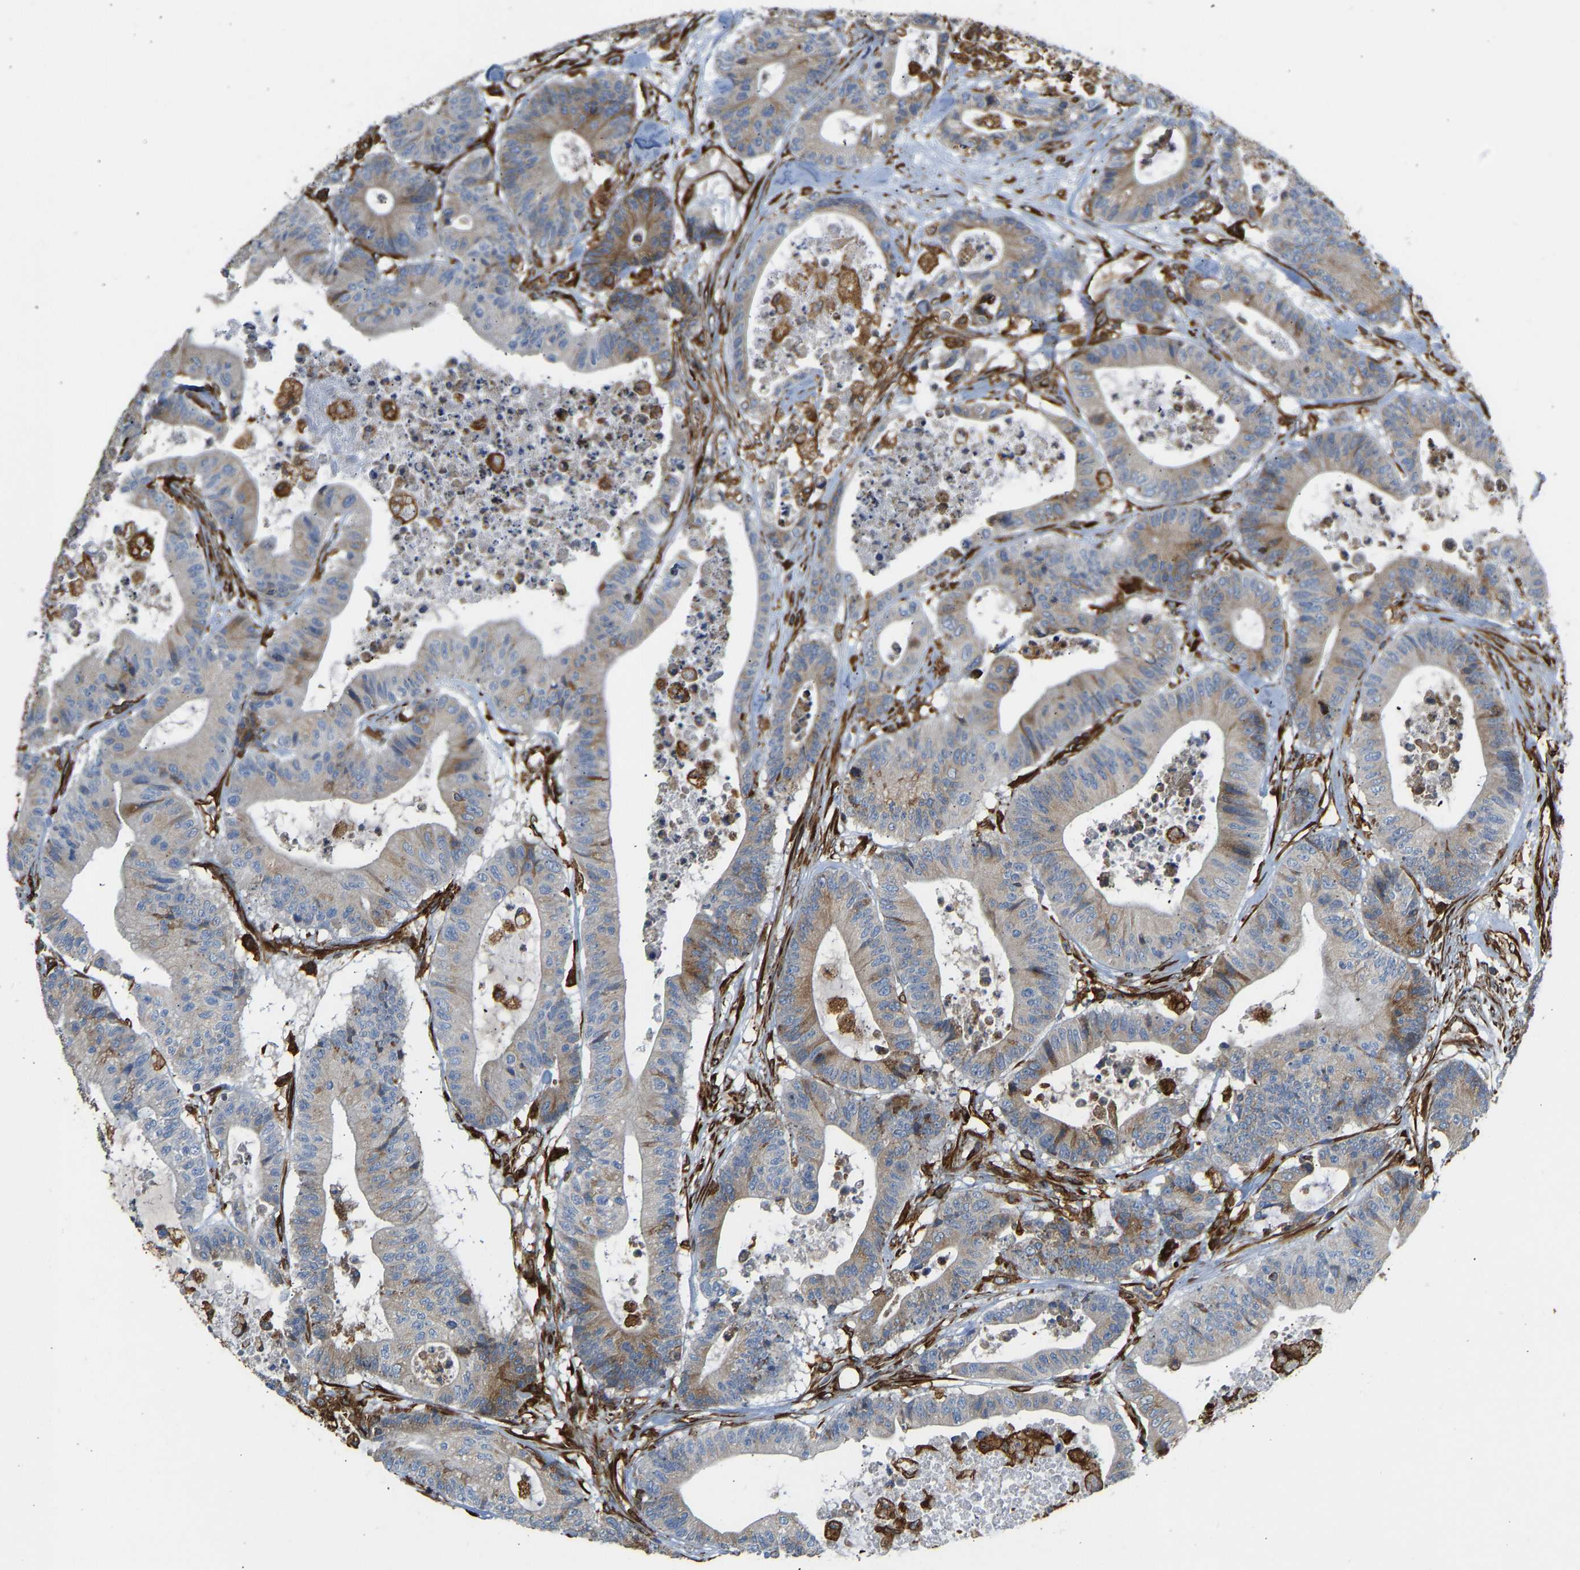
{"staining": {"intensity": "moderate", "quantity": ">75%", "location": "cytoplasmic/membranous"}, "tissue": "colorectal cancer", "cell_type": "Tumor cells", "image_type": "cancer", "snomed": [{"axis": "morphology", "description": "Adenocarcinoma, NOS"}, {"axis": "topography", "description": "Colon"}], "caption": "Human colorectal adenocarcinoma stained for a protein (brown) displays moderate cytoplasmic/membranous positive expression in approximately >75% of tumor cells.", "gene": "BEX3", "patient": {"sex": "female", "age": 84}}